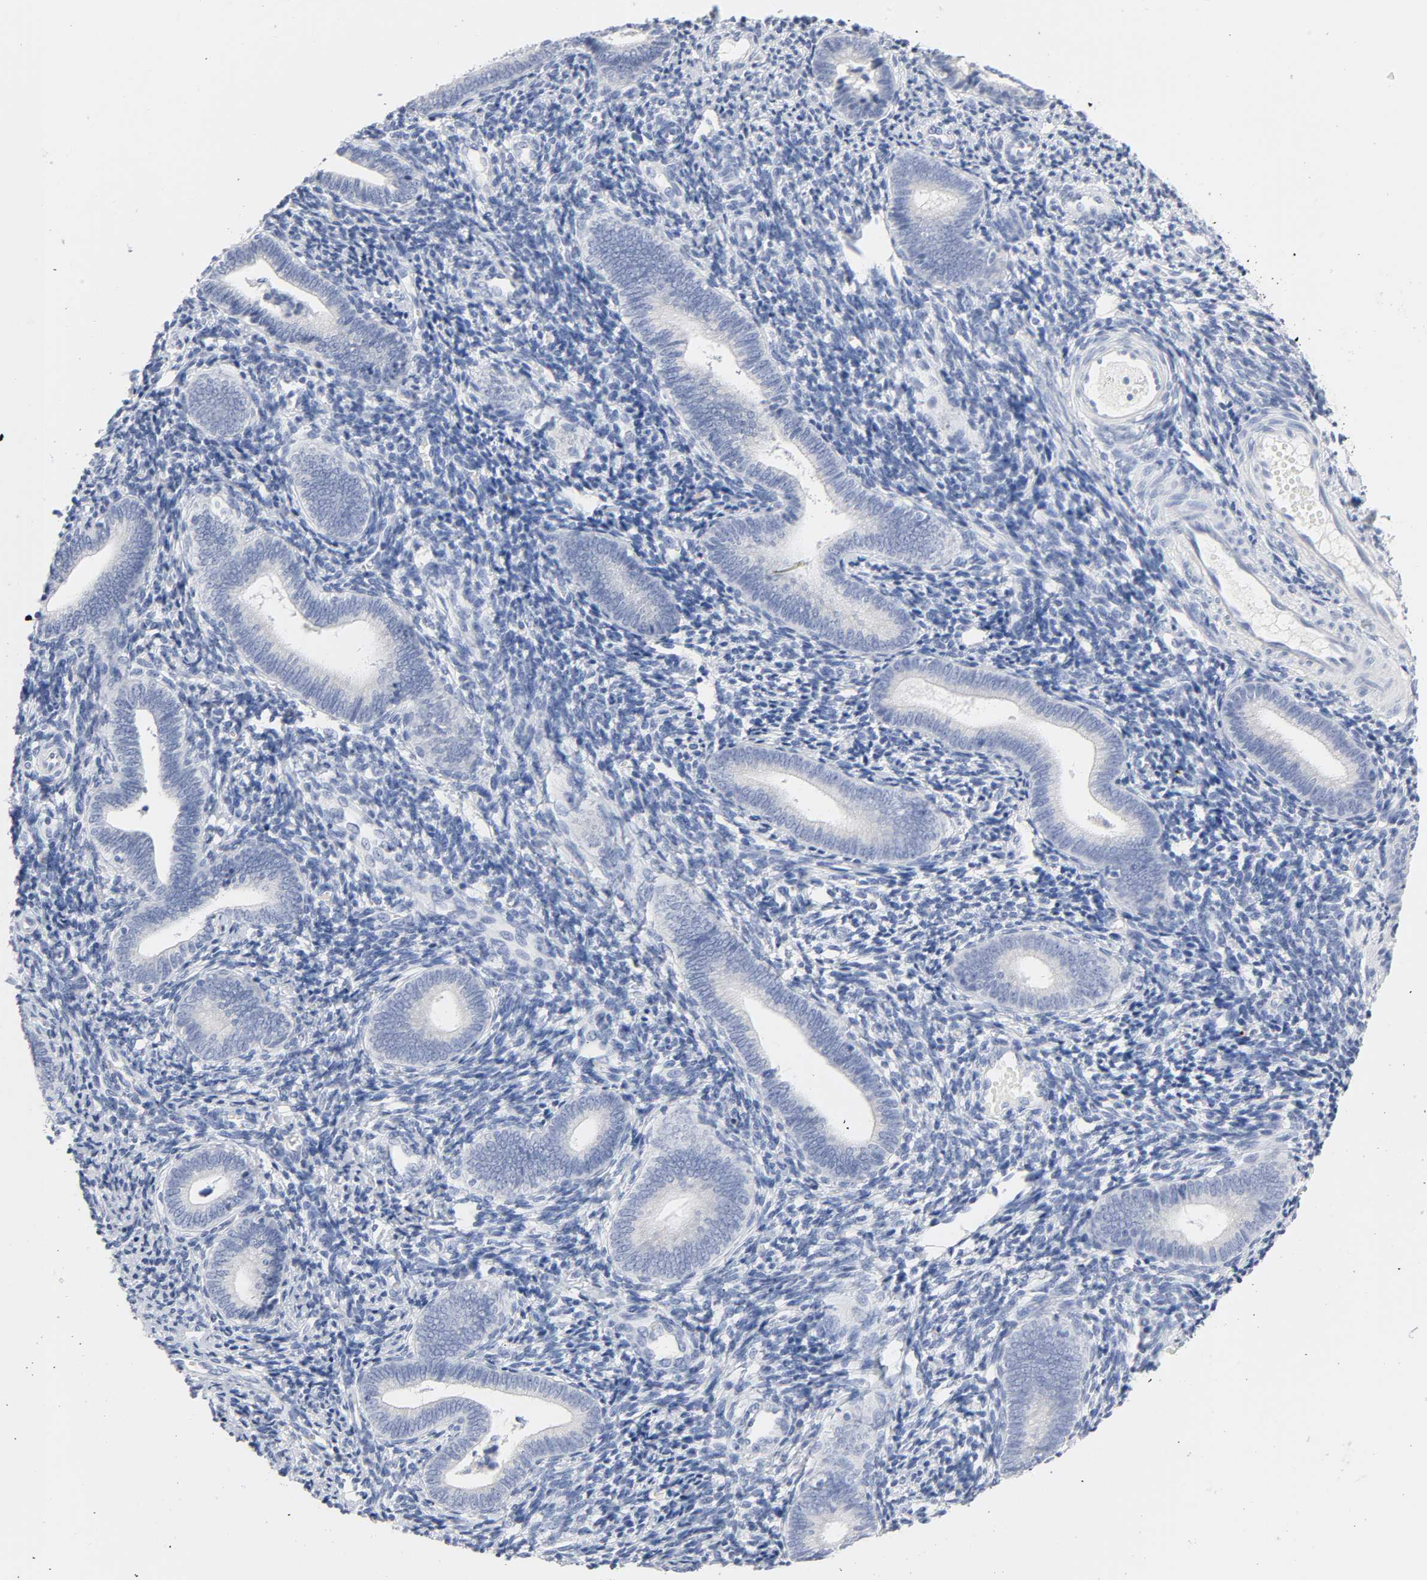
{"staining": {"intensity": "negative", "quantity": "none", "location": "none"}, "tissue": "endometrium", "cell_type": "Cells in endometrial stroma", "image_type": "normal", "snomed": [{"axis": "morphology", "description": "Normal tissue, NOS"}, {"axis": "topography", "description": "Uterus"}, {"axis": "topography", "description": "Endometrium"}], "caption": "DAB immunohistochemical staining of normal endometrium reveals no significant positivity in cells in endometrial stroma. (DAB (3,3'-diaminobenzidine) immunohistochemistry (IHC) with hematoxylin counter stain).", "gene": "ACP3", "patient": {"sex": "female", "age": 33}}